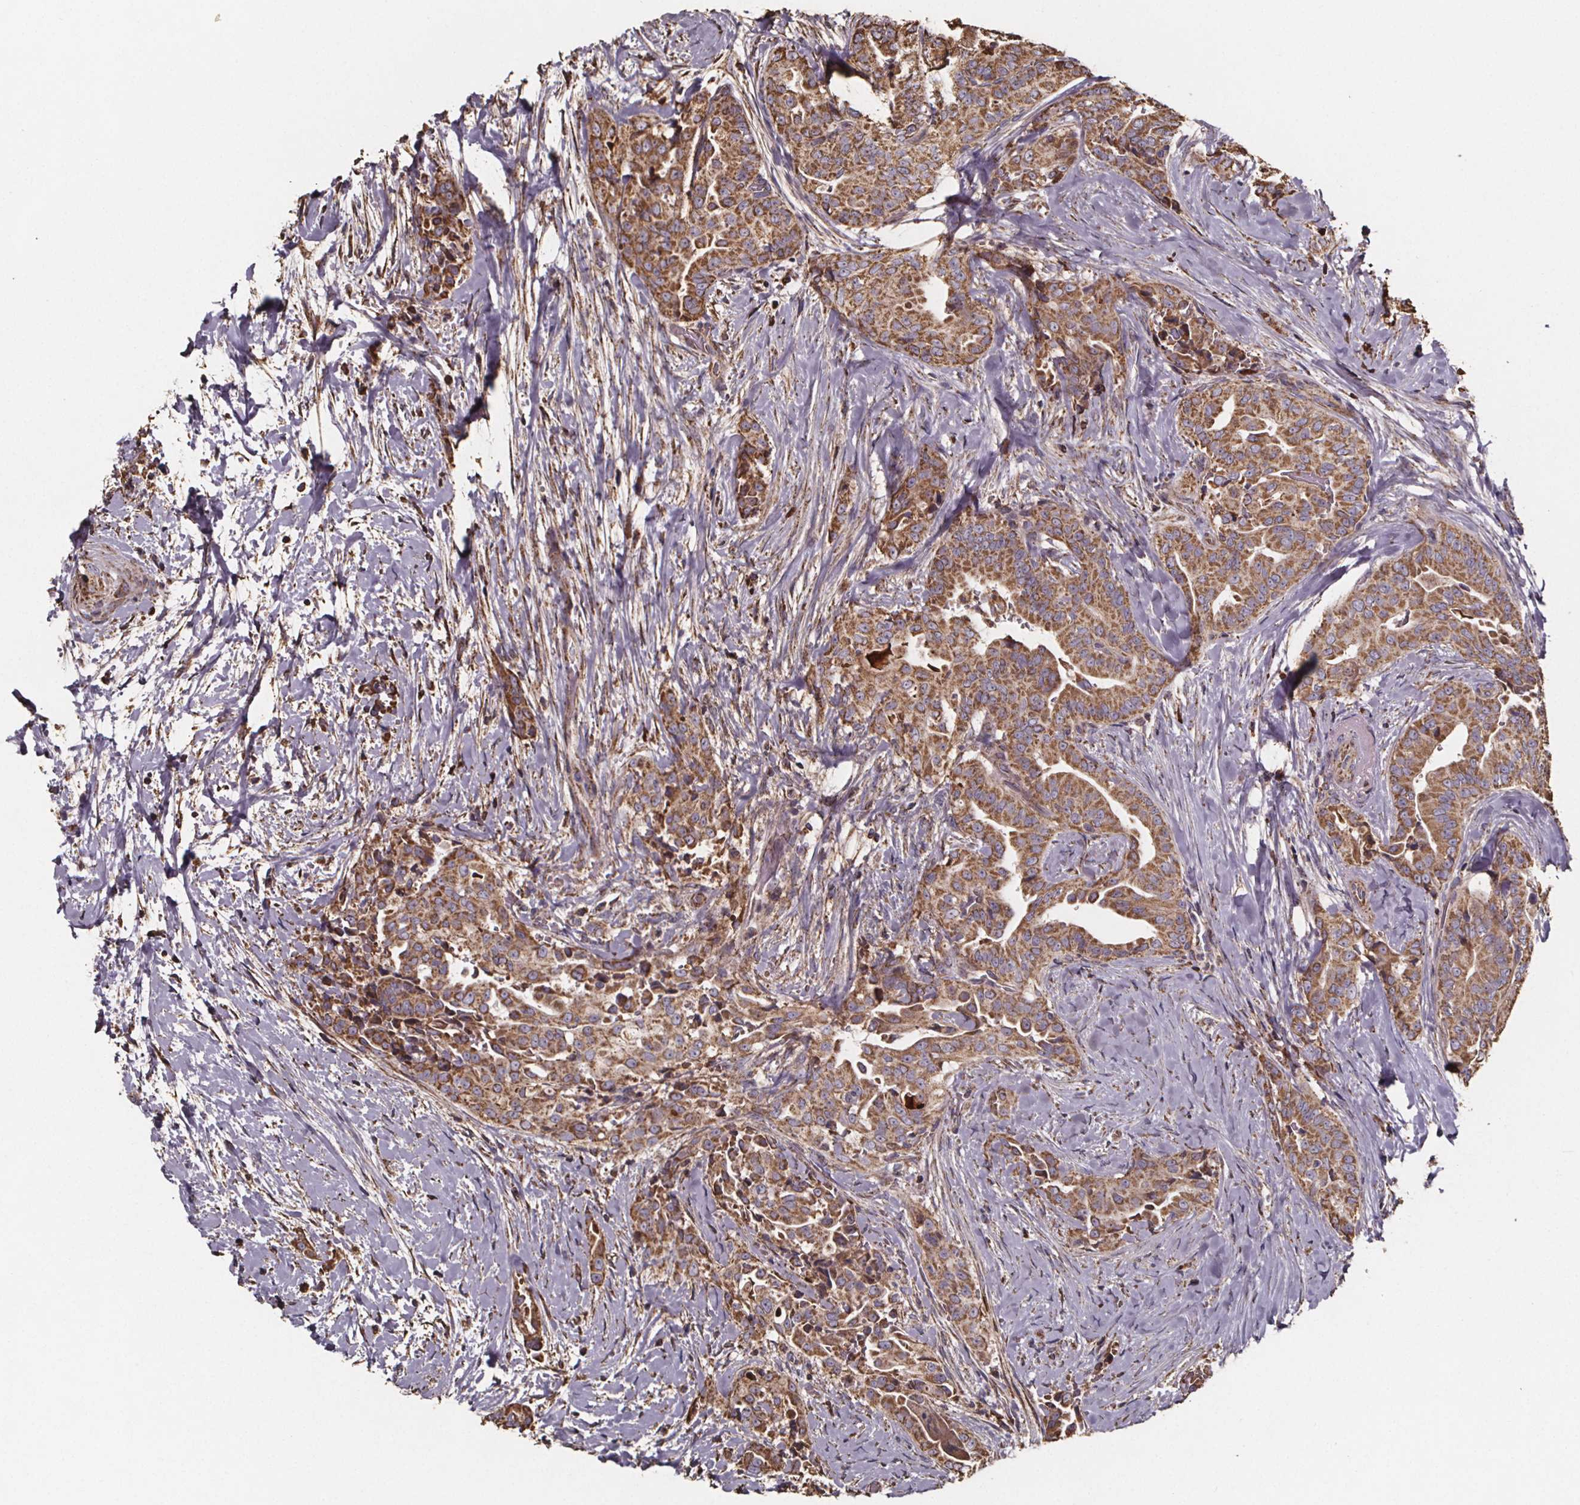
{"staining": {"intensity": "moderate", "quantity": ">75%", "location": "cytoplasmic/membranous"}, "tissue": "thyroid cancer", "cell_type": "Tumor cells", "image_type": "cancer", "snomed": [{"axis": "morphology", "description": "Papillary adenocarcinoma, NOS"}, {"axis": "topography", "description": "Thyroid gland"}], "caption": "High-magnification brightfield microscopy of thyroid cancer stained with DAB (brown) and counterstained with hematoxylin (blue). tumor cells exhibit moderate cytoplasmic/membranous positivity is identified in about>75% of cells.", "gene": "SLC35D2", "patient": {"sex": "male", "age": 61}}